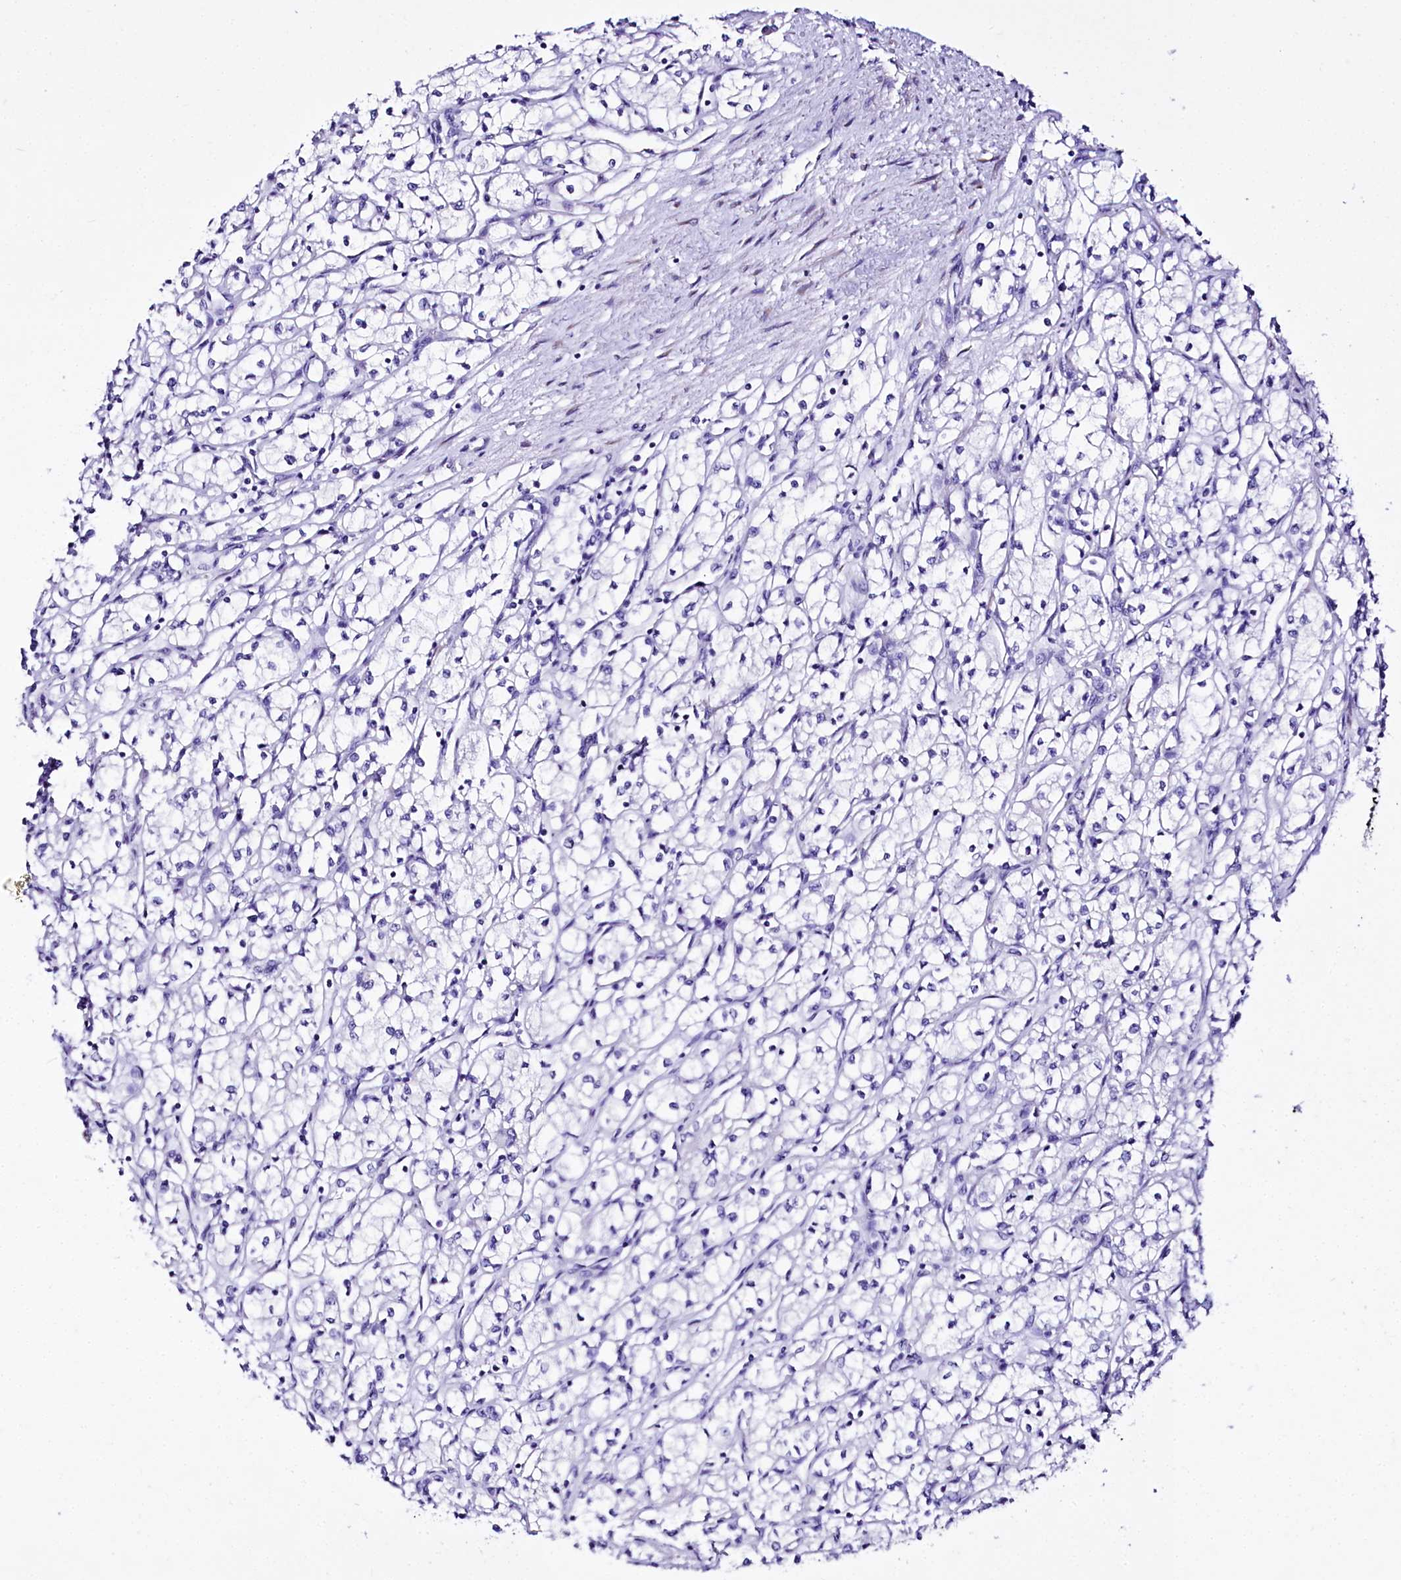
{"staining": {"intensity": "negative", "quantity": "none", "location": "none"}, "tissue": "renal cancer", "cell_type": "Tumor cells", "image_type": "cancer", "snomed": [{"axis": "morphology", "description": "Adenocarcinoma, NOS"}, {"axis": "topography", "description": "Kidney"}], "caption": "Tumor cells are negative for protein expression in human renal cancer.", "gene": "A2ML1", "patient": {"sex": "male", "age": 59}}